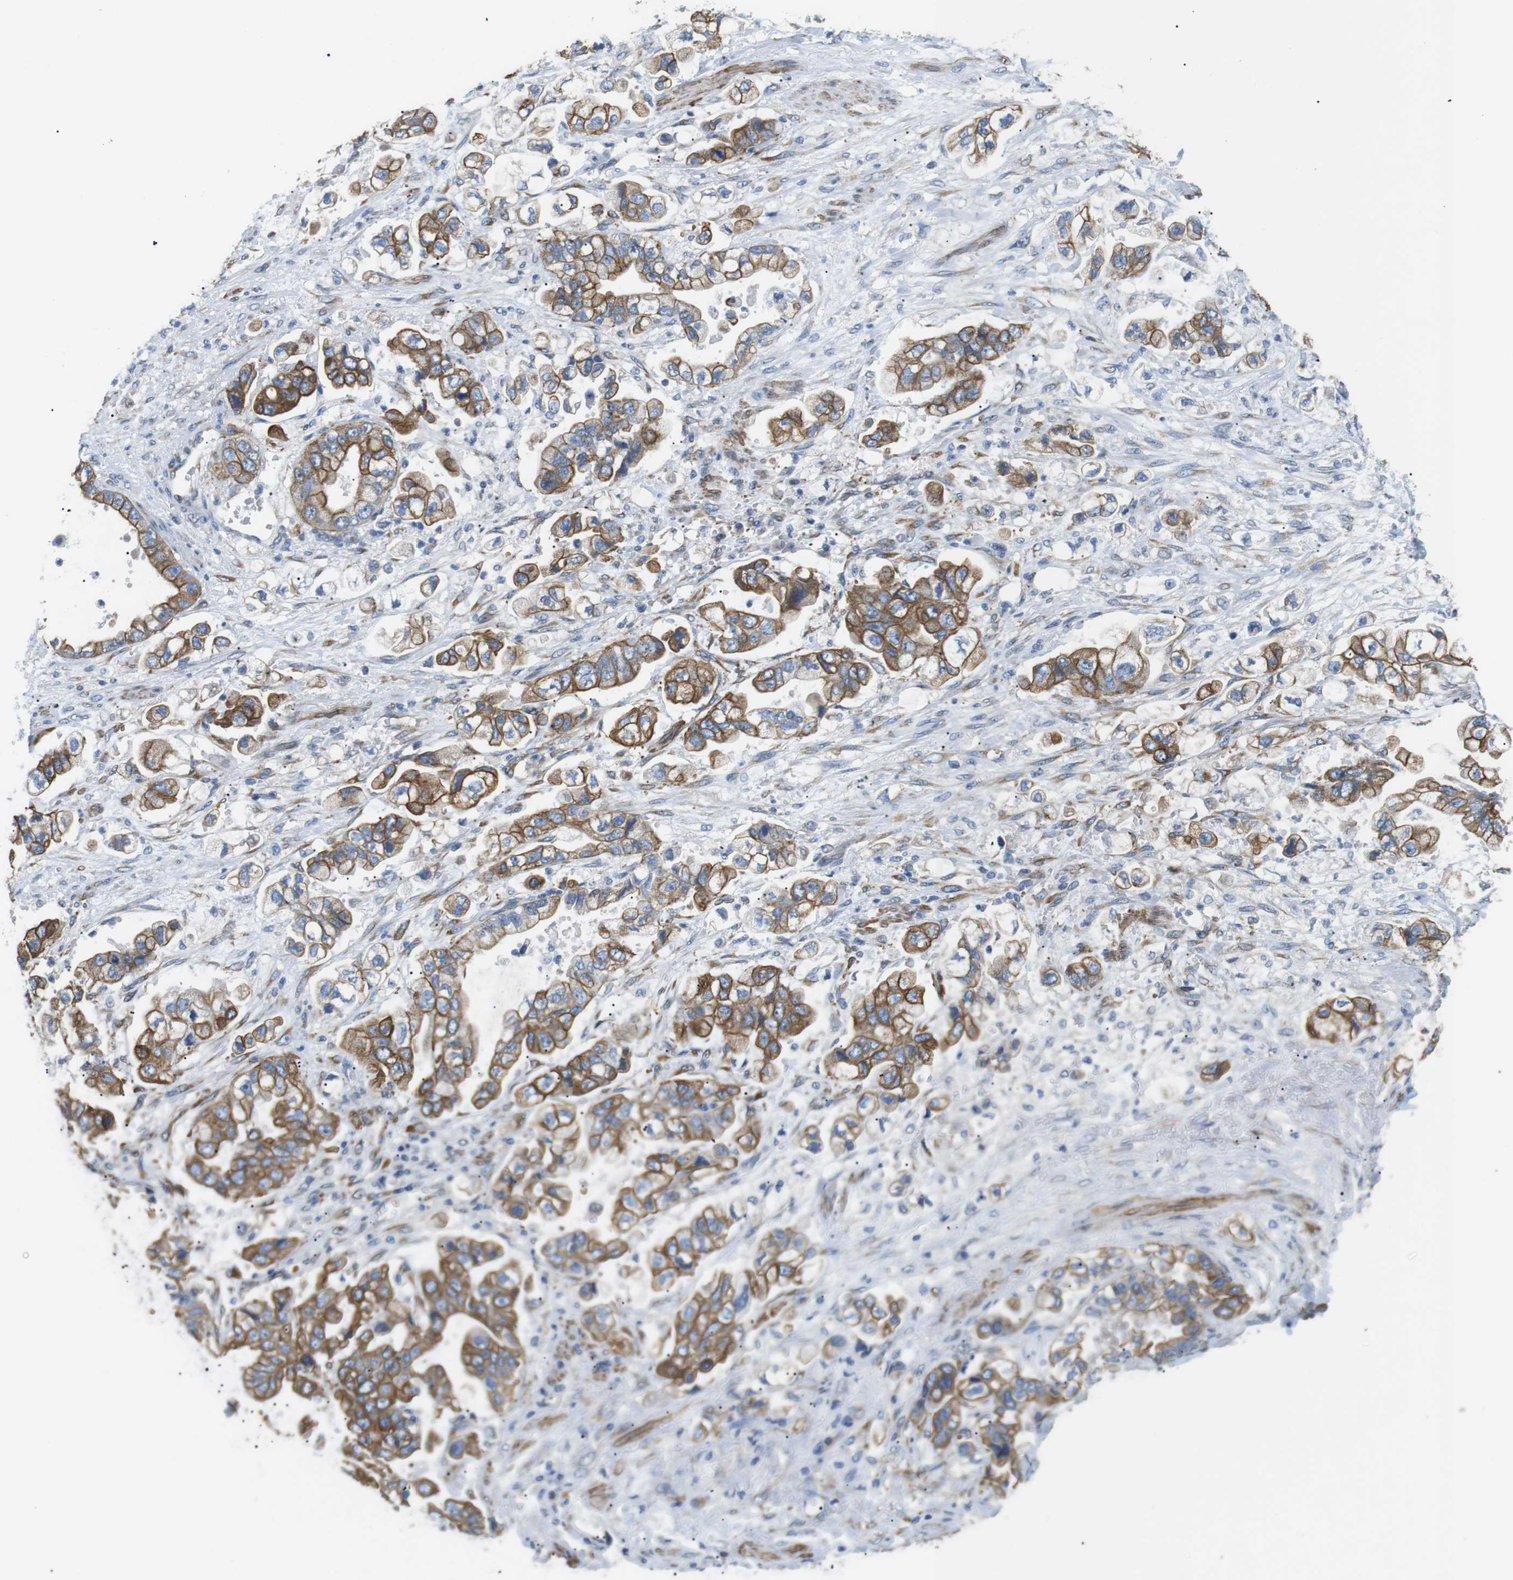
{"staining": {"intensity": "moderate", "quantity": "25%-75%", "location": "cytoplasmic/membranous"}, "tissue": "stomach cancer", "cell_type": "Tumor cells", "image_type": "cancer", "snomed": [{"axis": "morphology", "description": "Normal tissue, NOS"}, {"axis": "morphology", "description": "Adenocarcinoma, NOS"}, {"axis": "topography", "description": "Stomach"}], "caption": "High-magnification brightfield microscopy of stomach cancer (adenocarcinoma) stained with DAB (brown) and counterstained with hematoxylin (blue). tumor cells exhibit moderate cytoplasmic/membranous expression is identified in approximately25%-75% of cells.", "gene": "UNC5CL", "patient": {"sex": "male", "age": 62}}